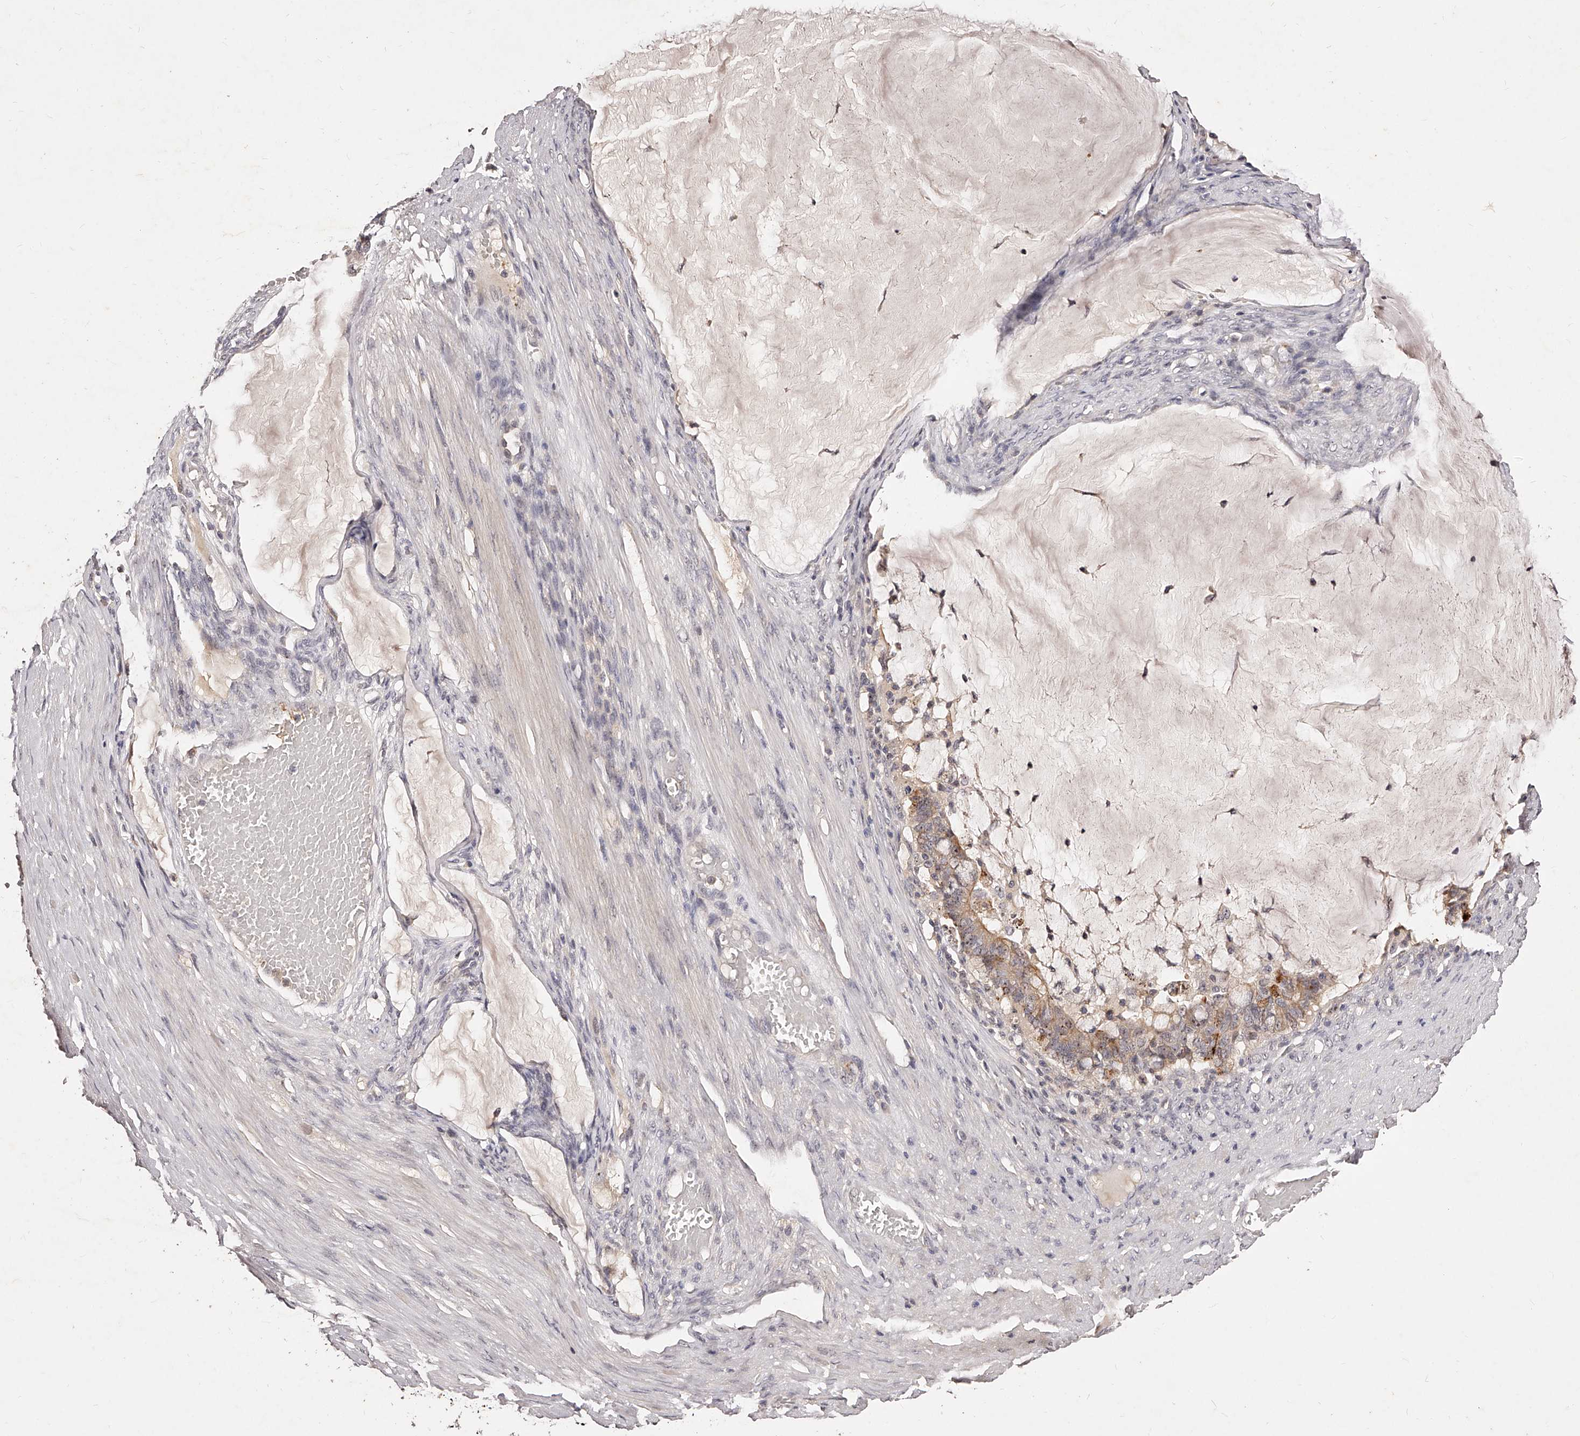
{"staining": {"intensity": "weak", "quantity": ">75%", "location": "cytoplasmic/membranous"}, "tissue": "ovarian cancer", "cell_type": "Tumor cells", "image_type": "cancer", "snomed": [{"axis": "morphology", "description": "Cystadenocarcinoma, mucinous, NOS"}, {"axis": "topography", "description": "Ovary"}], "caption": "Weak cytoplasmic/membranous protein staining is appreciated in about >75% of tumor cells in ovarian cancer (mucinous cystadenocarcinoma). (DAB IHC, brown staining for protein, blue staining for nuclei).", "gene": "PHACTR1", "patient": {"sex": "female", "age": 61}}